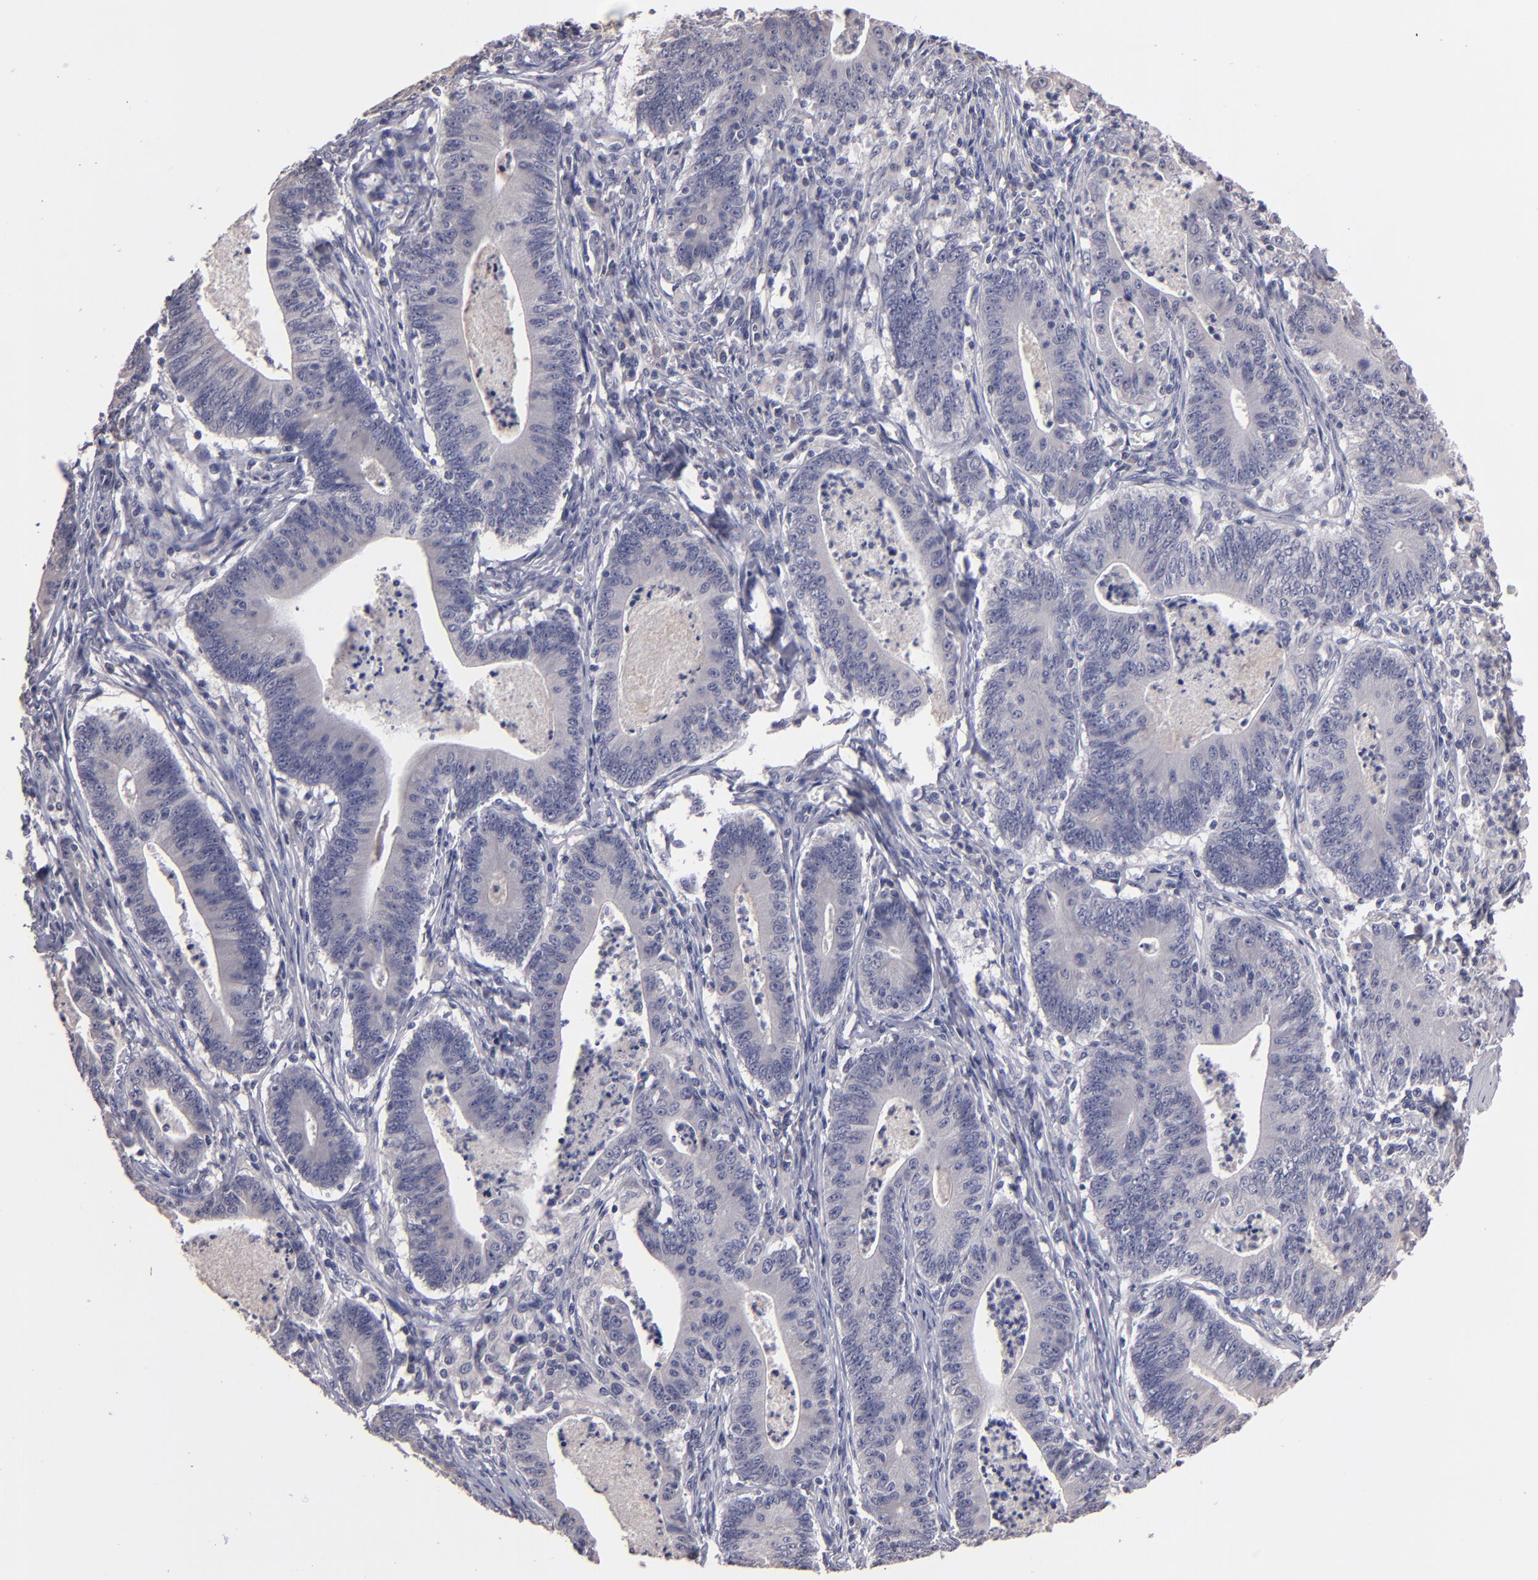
{"staining": {"intensity": "negative", "quantity": "none", "location": "none"}, "tissue": "stomach cancer", "cell_type": "Tumor cells", "image_type": "cancer", "snomed": [{"axis": "morphology", "description": "Adenocarcinoma, NOS"}, {"axis": "topography", "description": "Stomach, lower"}], "caption": "An image of human stomach cancer is negative for staining in tumor cells.", "gene": "S100A1", "patient": {"sex": "female", "age": 86}}